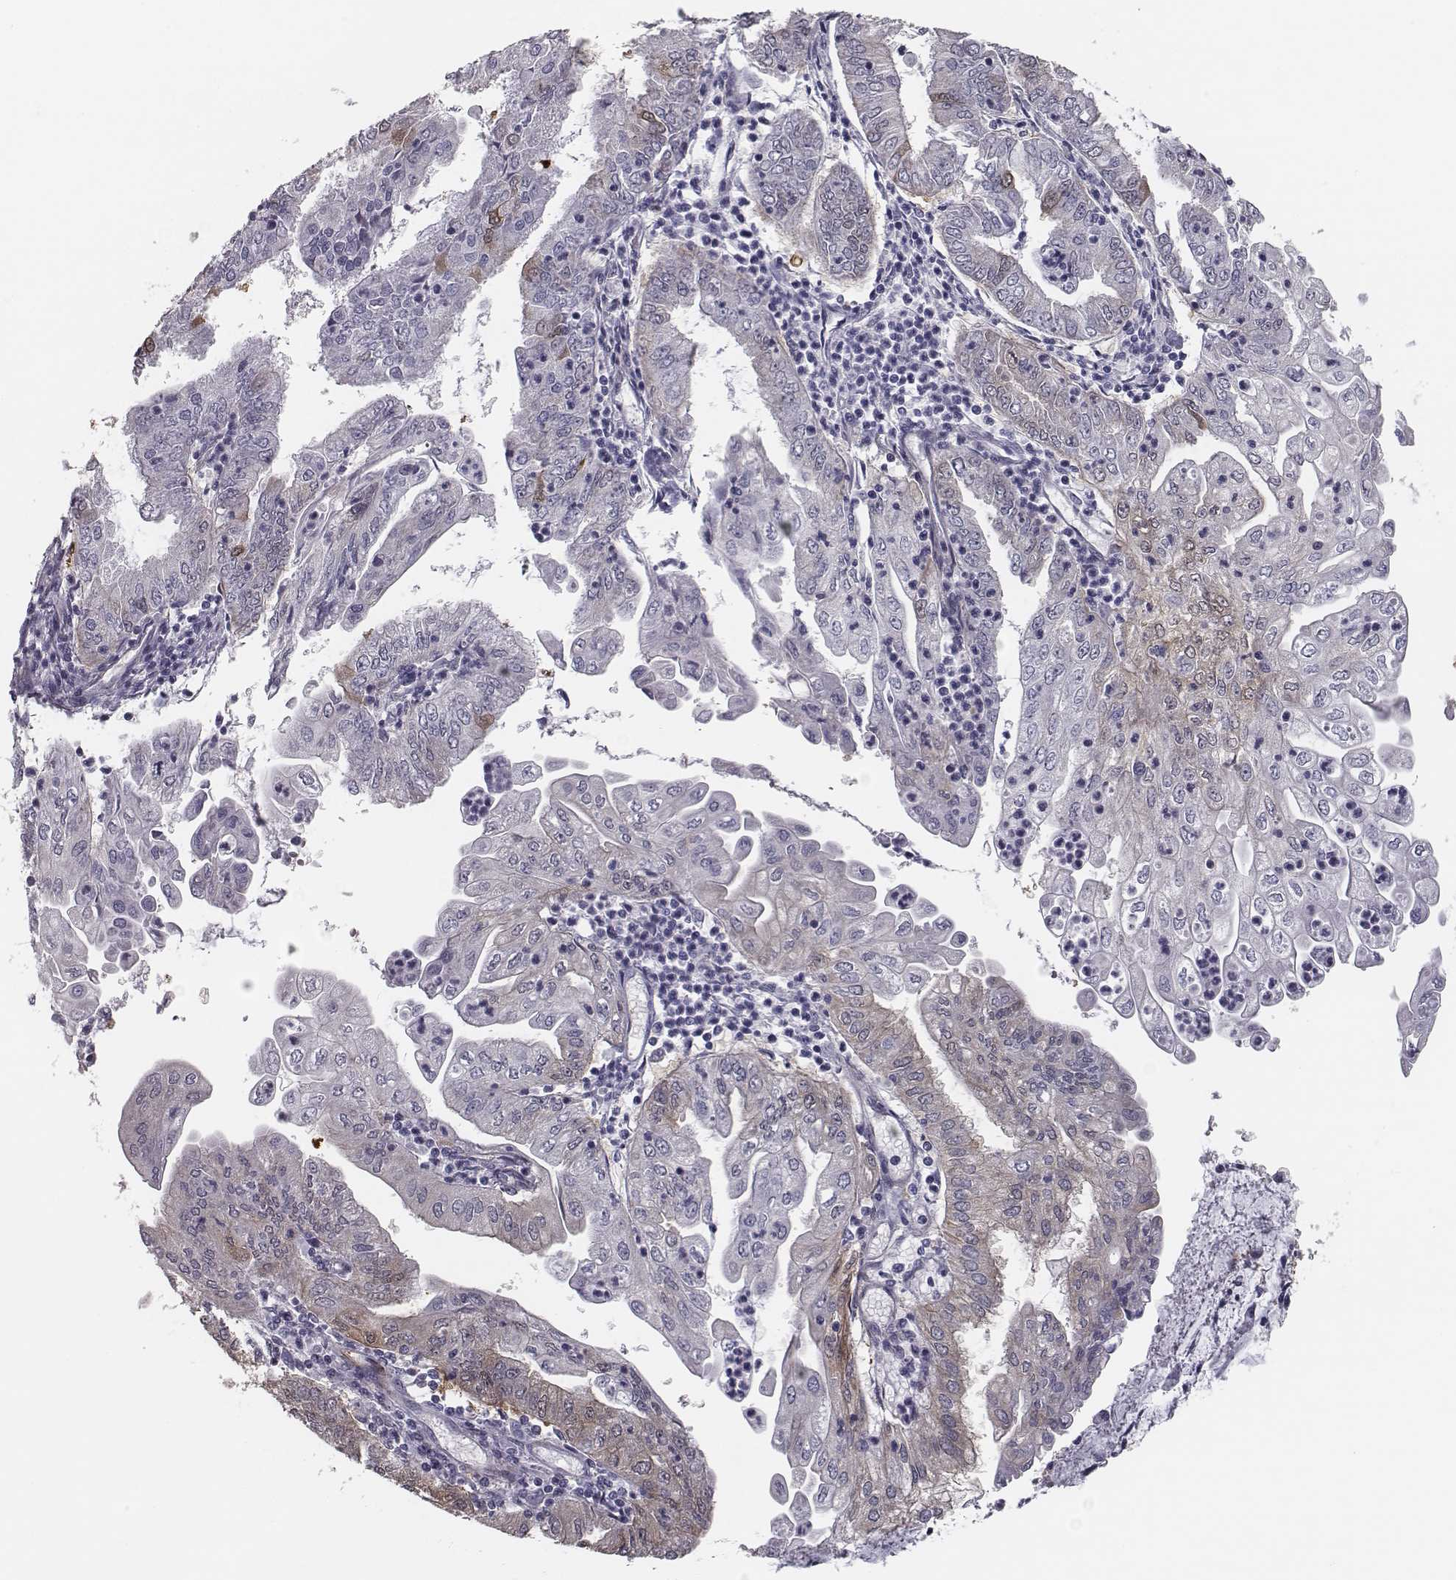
{"staining": {"intensity": "negative", "quantity": "none", "location": "none"}, "tissue": "endometrial cancer", "cell_type": "Tumor cells", "image_type": "cancer", "snomed": [{"axis": "morphology", "description": "Adenocarcinoma, NOS"}, {"axis": "topography", "description": "Endometrium"}], "caption": "Image shows no significant protein staining in tumor cells of endometrial adenocarcinoma.", "gene": "ISYNA1", "patient": {"sex": "female", "age": 55}}